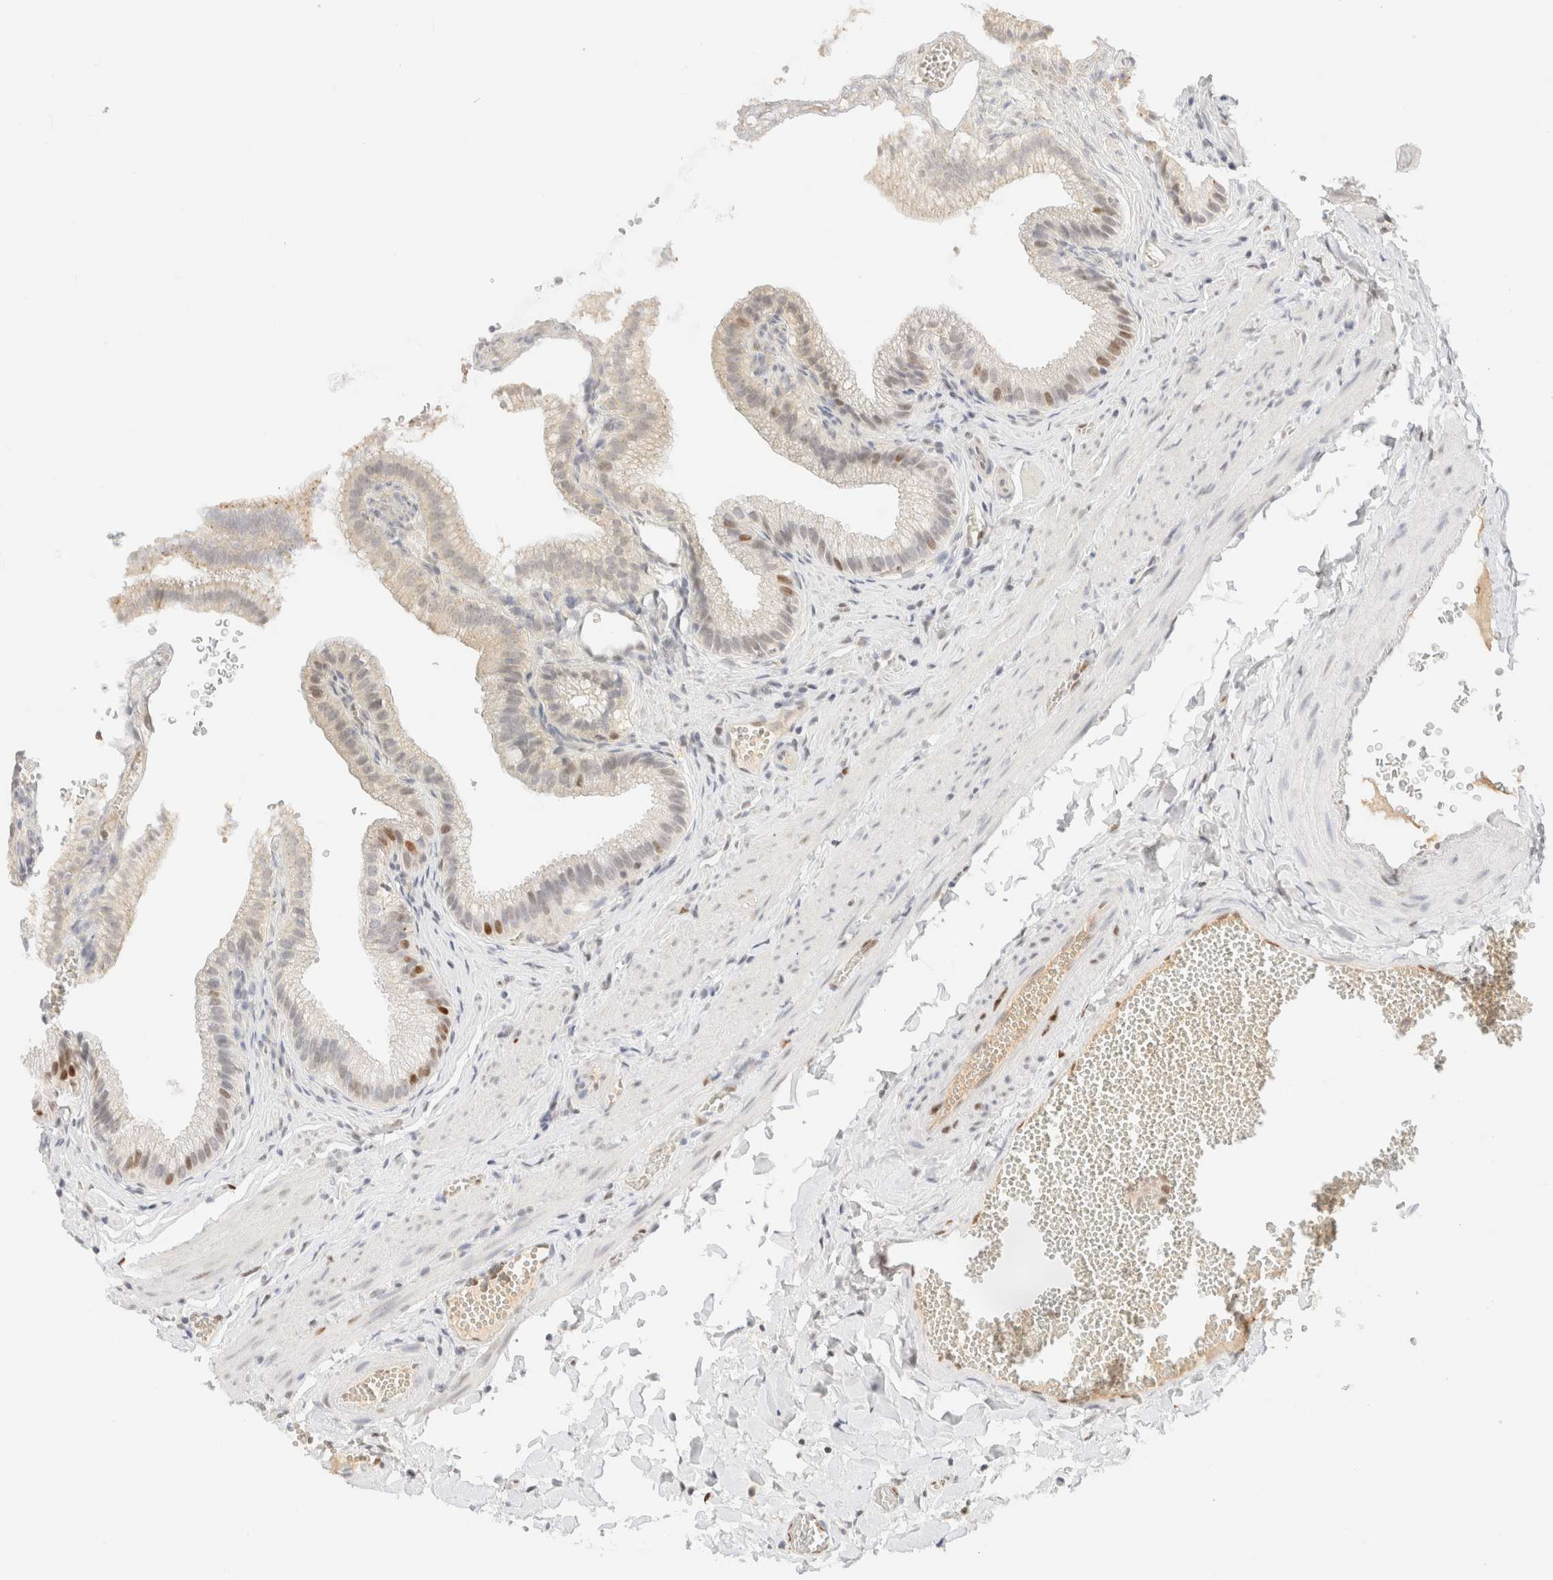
{"staining": {"intensity": "moderate", "quantity": "25%-75%", "location": "nuclear"}, "tissue": "gallbladder", "cell_type": "Glandular cells", "image_type": "normal", "snomed": [{"axis": "morphology", "description": "Normal tissue, NOS"}, {"axis": "topography", "description": "Gallbladder"}], "caption": "High-magnification brightfield microscopy of unremarkable gallbladder stained with DAB (brown) and counterstained with hematoxylin (blue). glandular cells exhibit moderate nuclear positivity is appreciated in approximately25%-75% of cells.", "gene": "DDB2", "patient": {"sex": "male", "age": 38}}